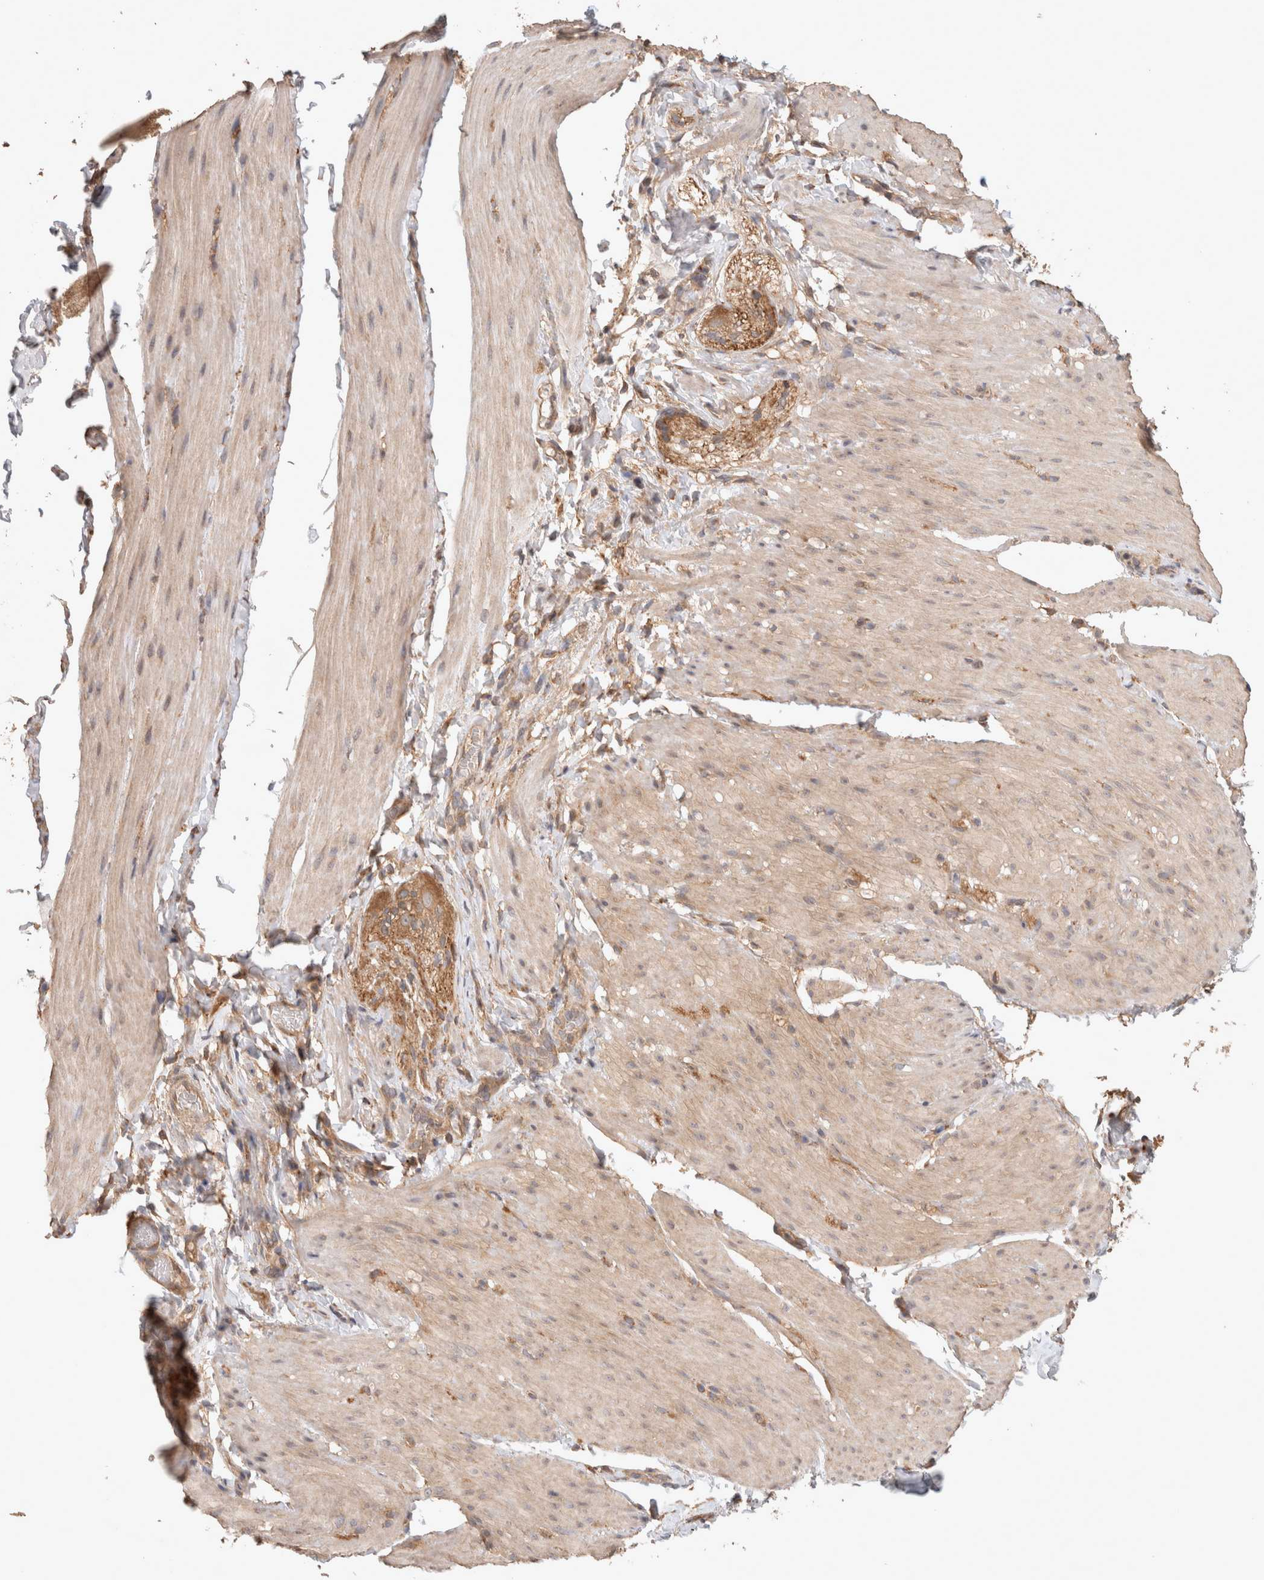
{"staining": {"intensity": "weak", "quantity": "<25%", "location": "cytoplasmic/membranous"}, "tissue": "smooth muscle", "cell_type": "Smooth muscle cells", "image_type": "normal", "snomed": [{"axis": "morphology", "description": "Normal tissue, NOS"}, {"axis": "topography", "description": "Smooth muscle"}, {"axis": "topography", "description": "Small intestine"}], "caption": "This is a micrograph of IHC staining of benign smooth muscle, which shows no positivity in smooth muscle cells.", "gene": "HROB", "patient": {"sex": "female", "age": 84}}